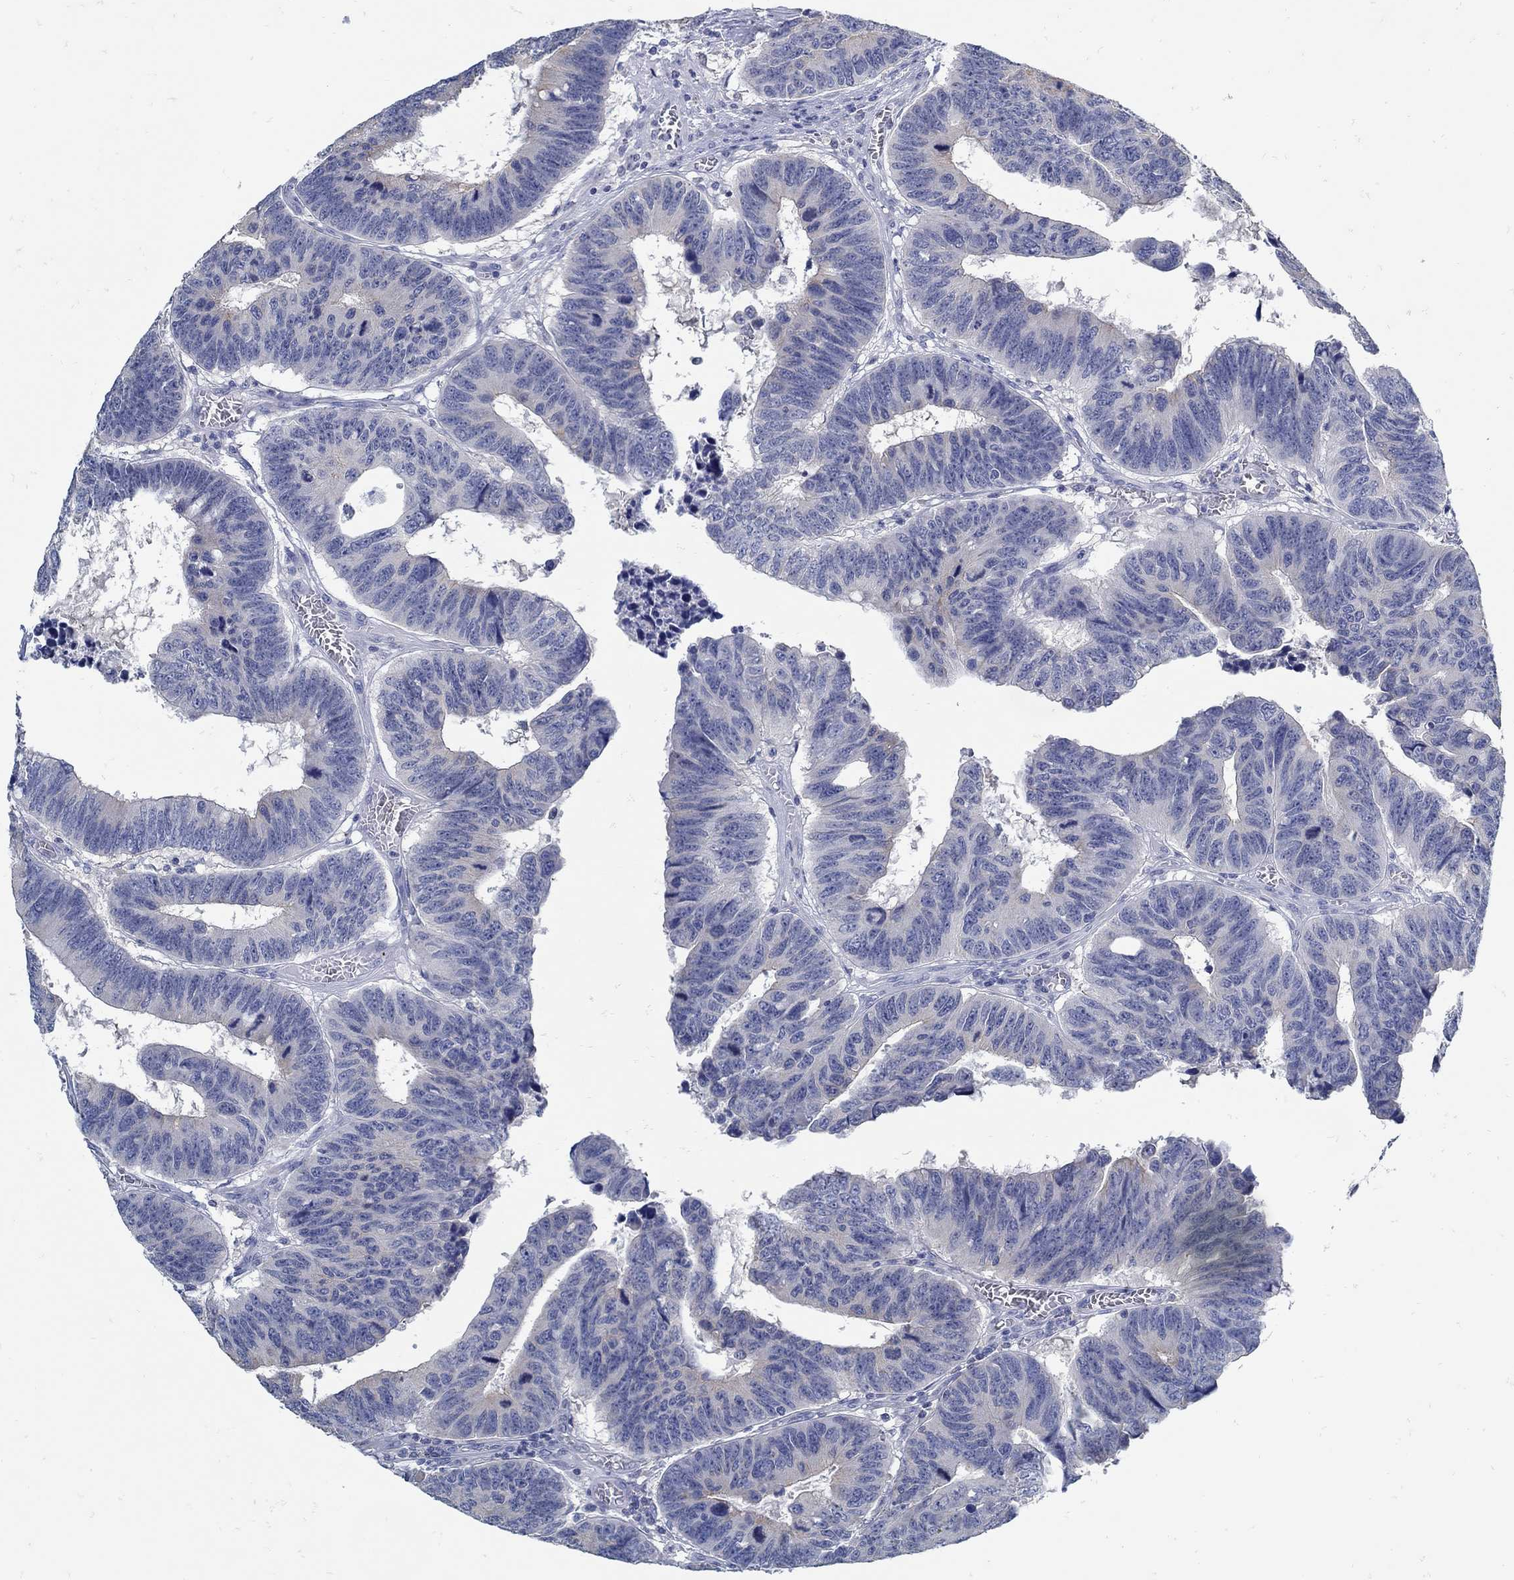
{"staining": {"intensity": "negative", "quantity": "none", "location": "none"}, "tissue": "colorectal cancer", "cell_type": "Tumor cells", "image_type": "cancer", "snomed": [{"axis": "morphology", "description": "Adenocarcinoma, NOS"}, {"axis": "topography", "description": "Appendix"}, {"axis": "topography", "description": "Colon"}, {"axis": "topography", "description": "Cecum"}, {"axis": "topography", "description": "Colon asc"}], "caption": "This is an immunohistochemistry (IHC) photomicrograph of human colorectal cancer (adenocarcinoma). There is no staining in tumor cells.", "gene": "ZFAND4", "patient": {"sex": "female", "age": 85}}